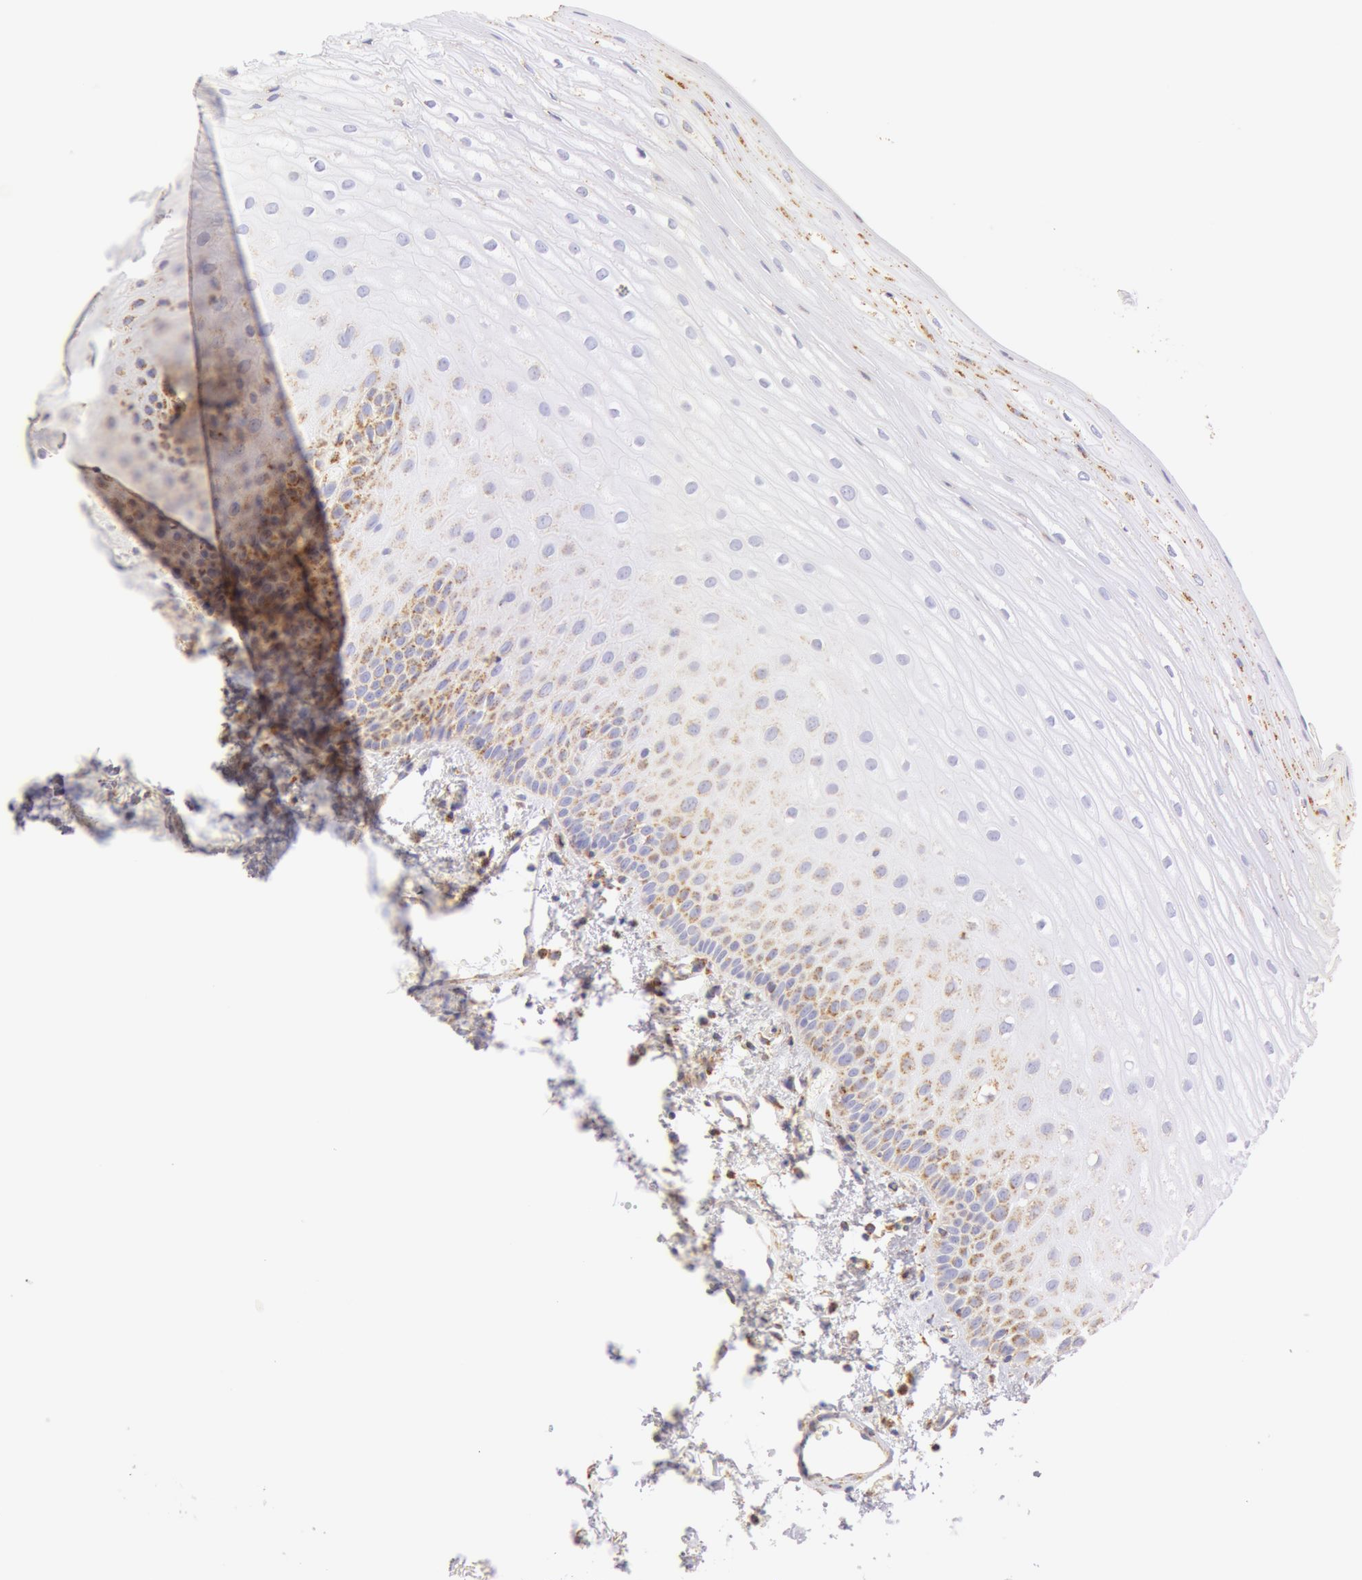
{"staining": {"intensity": "weak", "quantity": "<25%", "location": "cytoplasmic/membranous"}, "tissue": "oral mucosa", "cell_type": "Squamous epithelial cells", "image_type": "normal", "snomed": [{"axis": "morphology", "description": "Normal tissue, NOS"}, {"axis": "topography", "description": "Oral tissue"}], "caption": "An image of oral mucosa stained for a protein reveals no brown staining in squamous epithelial cells.", "gene": "ATP5F1B", "patient": {"sex": "male", "age": 52}}